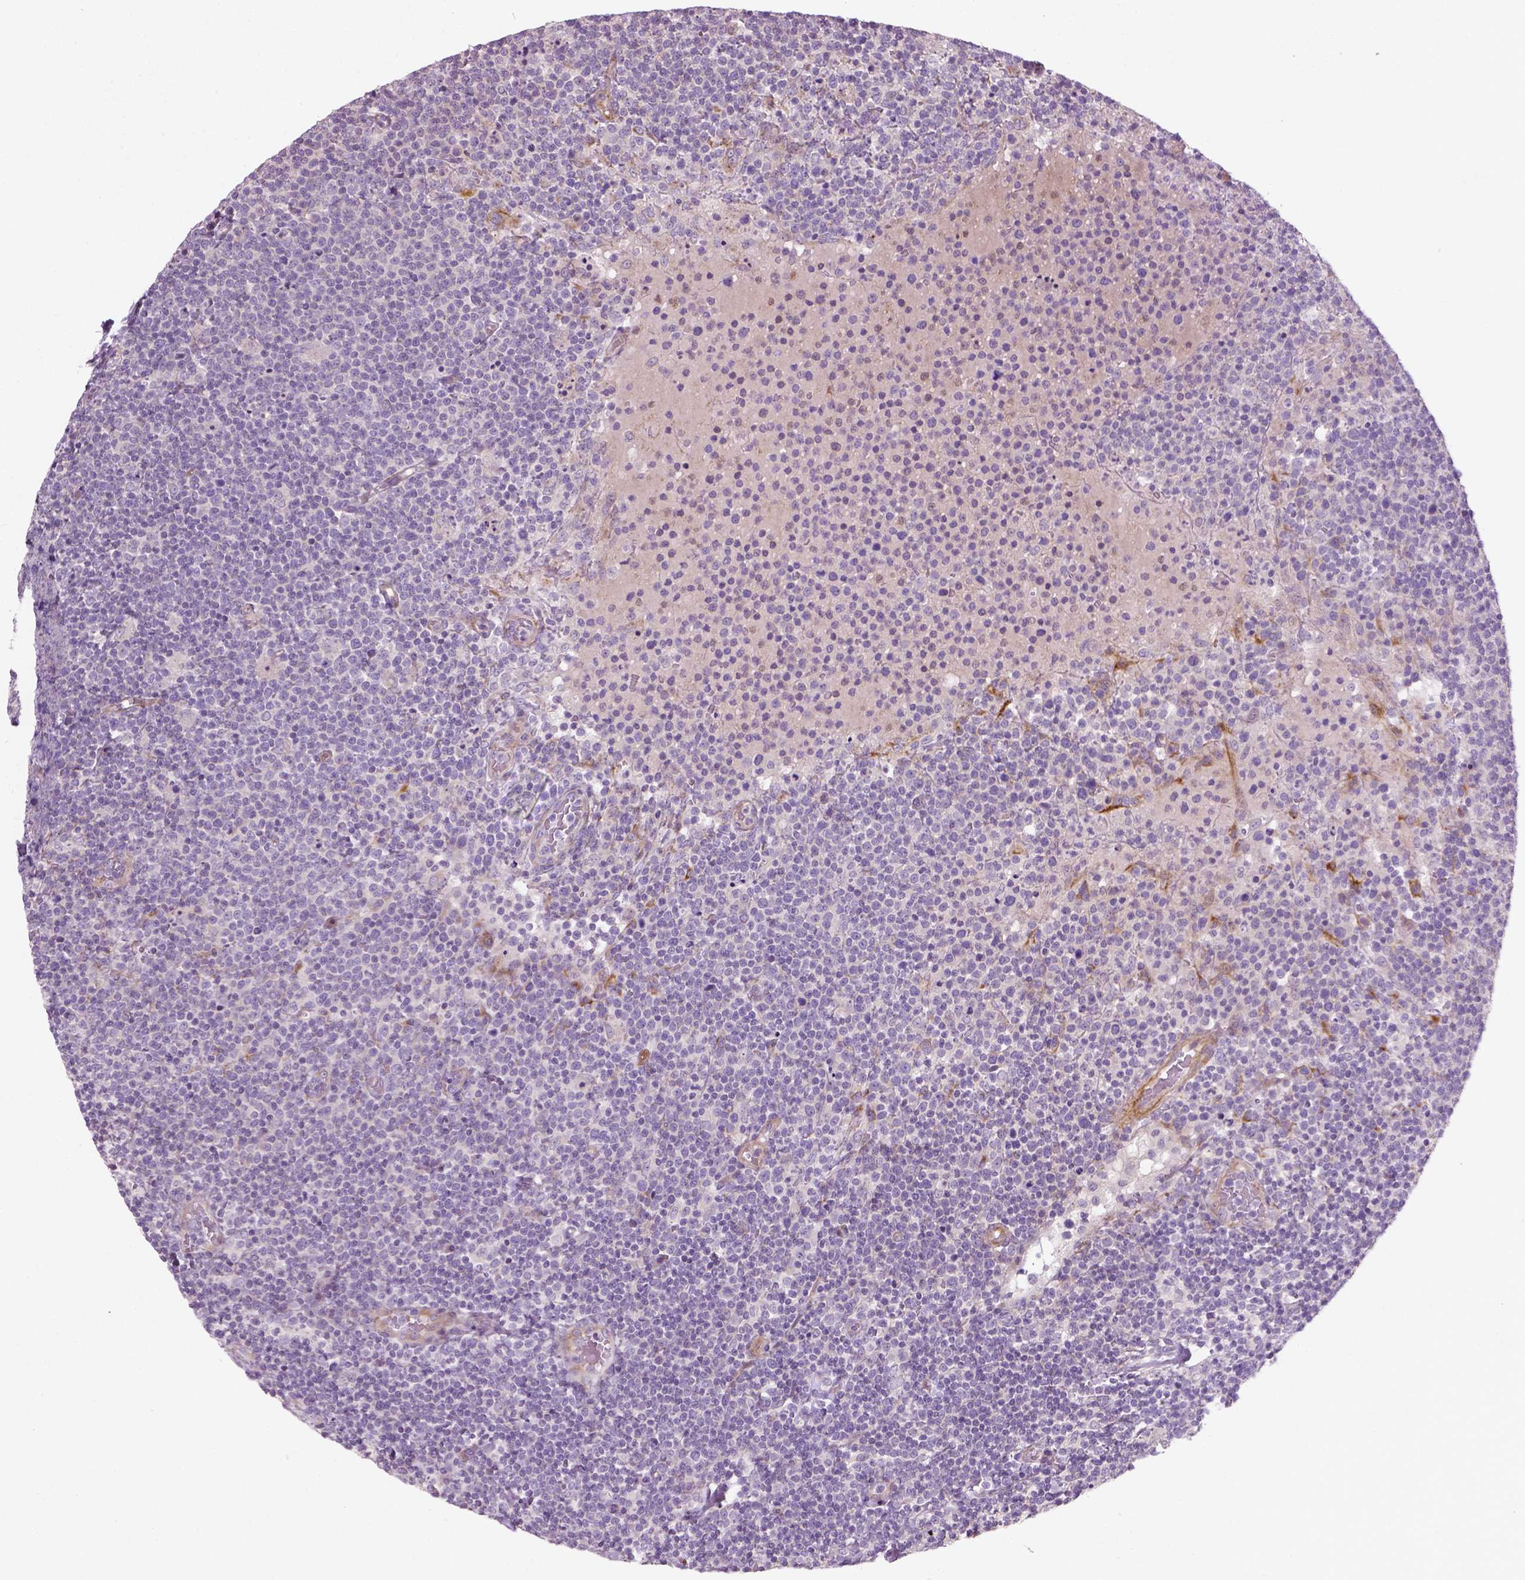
{"staining": {"intensity": "negative", "quantity": "none", "location": "none"}, "tissue": "lymphoma", "cell_type": "Tumor cells", "image_type": "cancer", "snomed": [{"axis": "morphology", "description": "Malignant lymphoma, non-Hodgkin's type, High grade"}, {"axis": "topography", "description": "Lymph node"}], "caption": "A histopathology image of lymphoma stained for a protein demonstrates no brown staining in tumor cells.", "gene": "PKP3", "patient": {"sex": "male", "age": 61}}